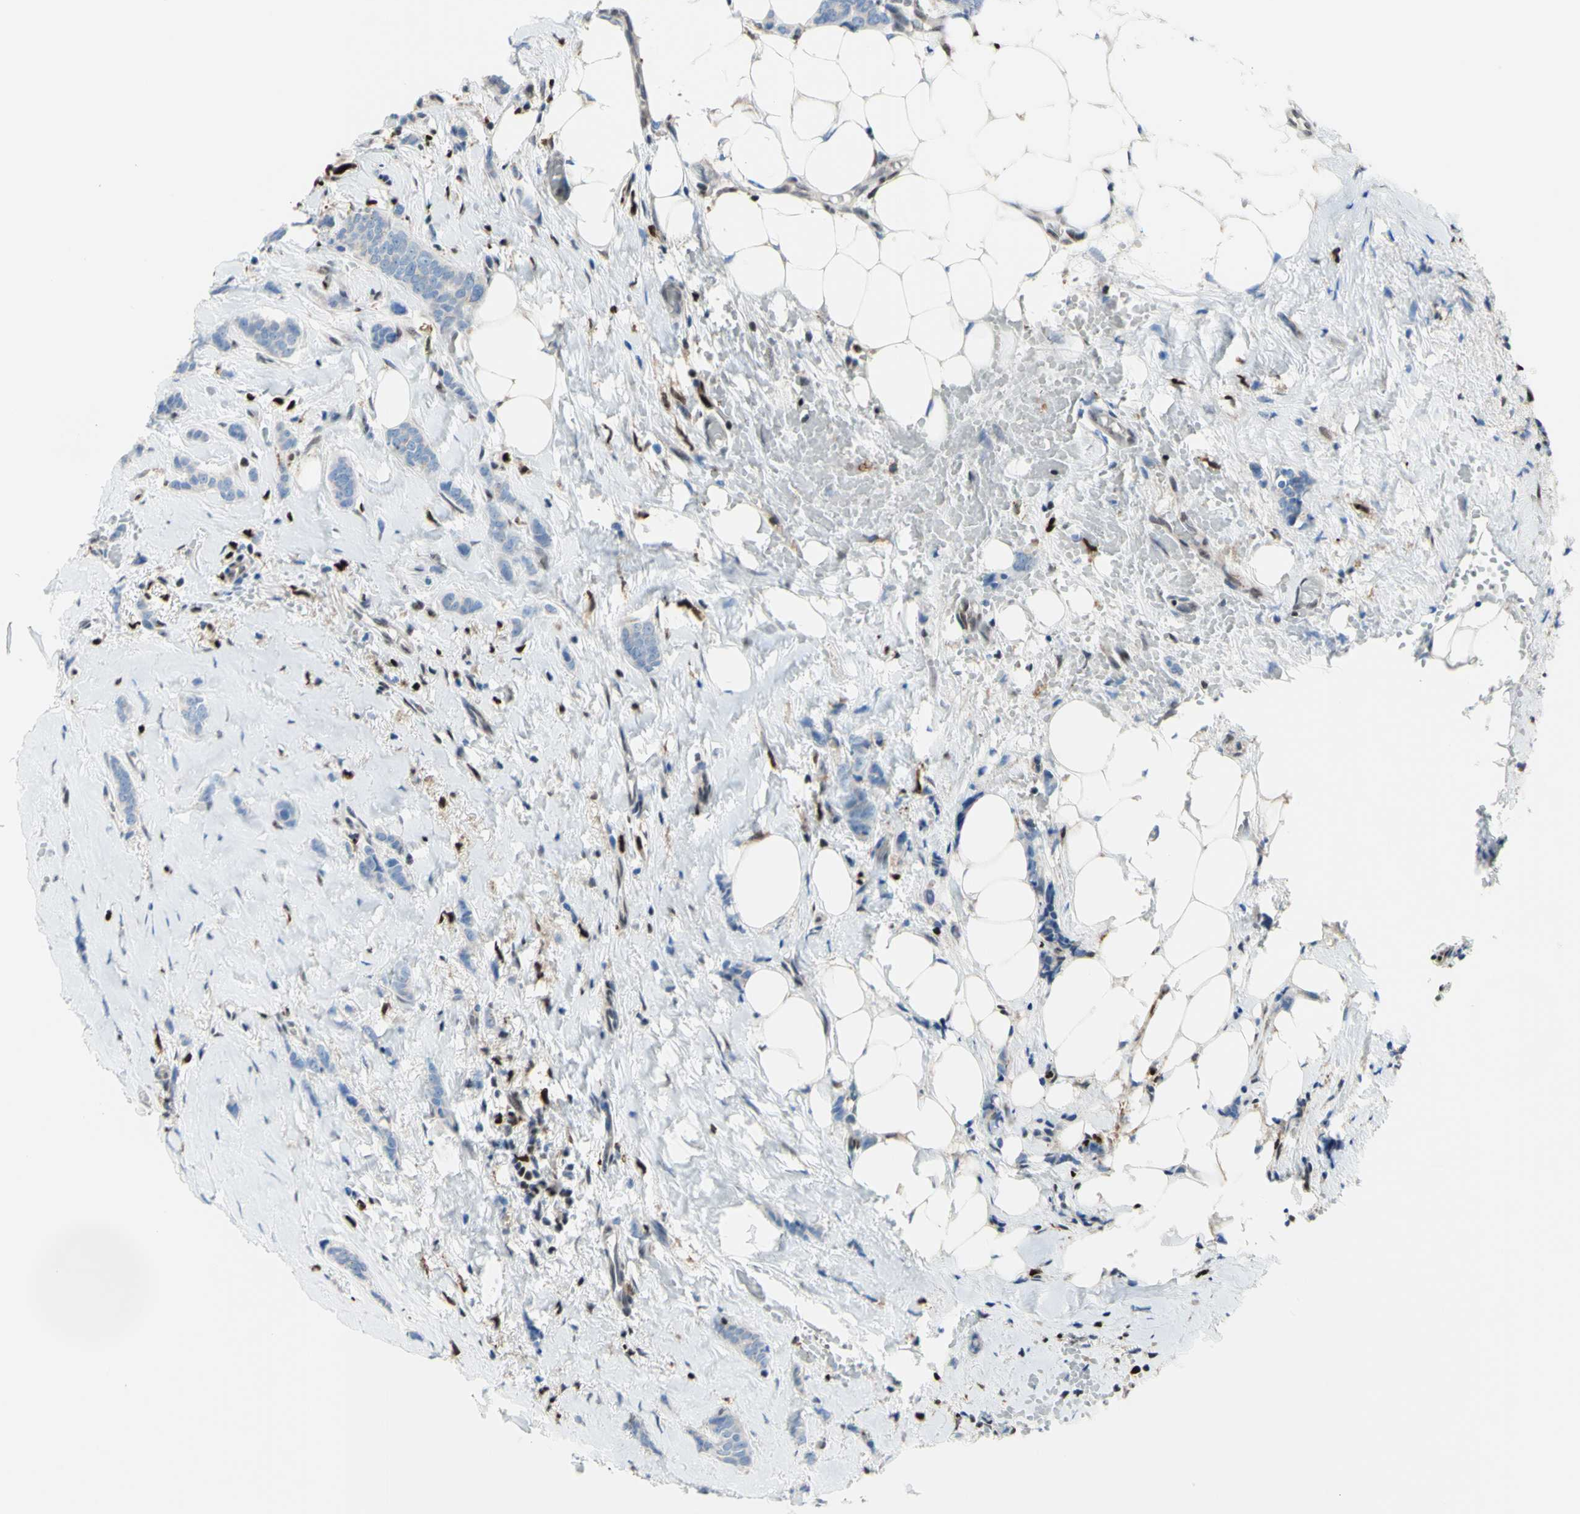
{"staining": {"intensity": "negative", "quantity": "none", "location": "none"}, "tissue": "breast cancer", "cell_type": "Tumor cells", "image_type": "cancer", "snomed": [{"axis": "morphology", "description": "Lobular carcinoma"}, {"axis": "topography", "description": "Skin"}, {"axis": "topography", "description": "Breast"}], "caption": "A high-resolution image shows IHC staining of lobular carcinoma (breast), which displays no significant staining in tumor cells.", "gene": "EED", "patient": {"sex": "female", "age": 46}}